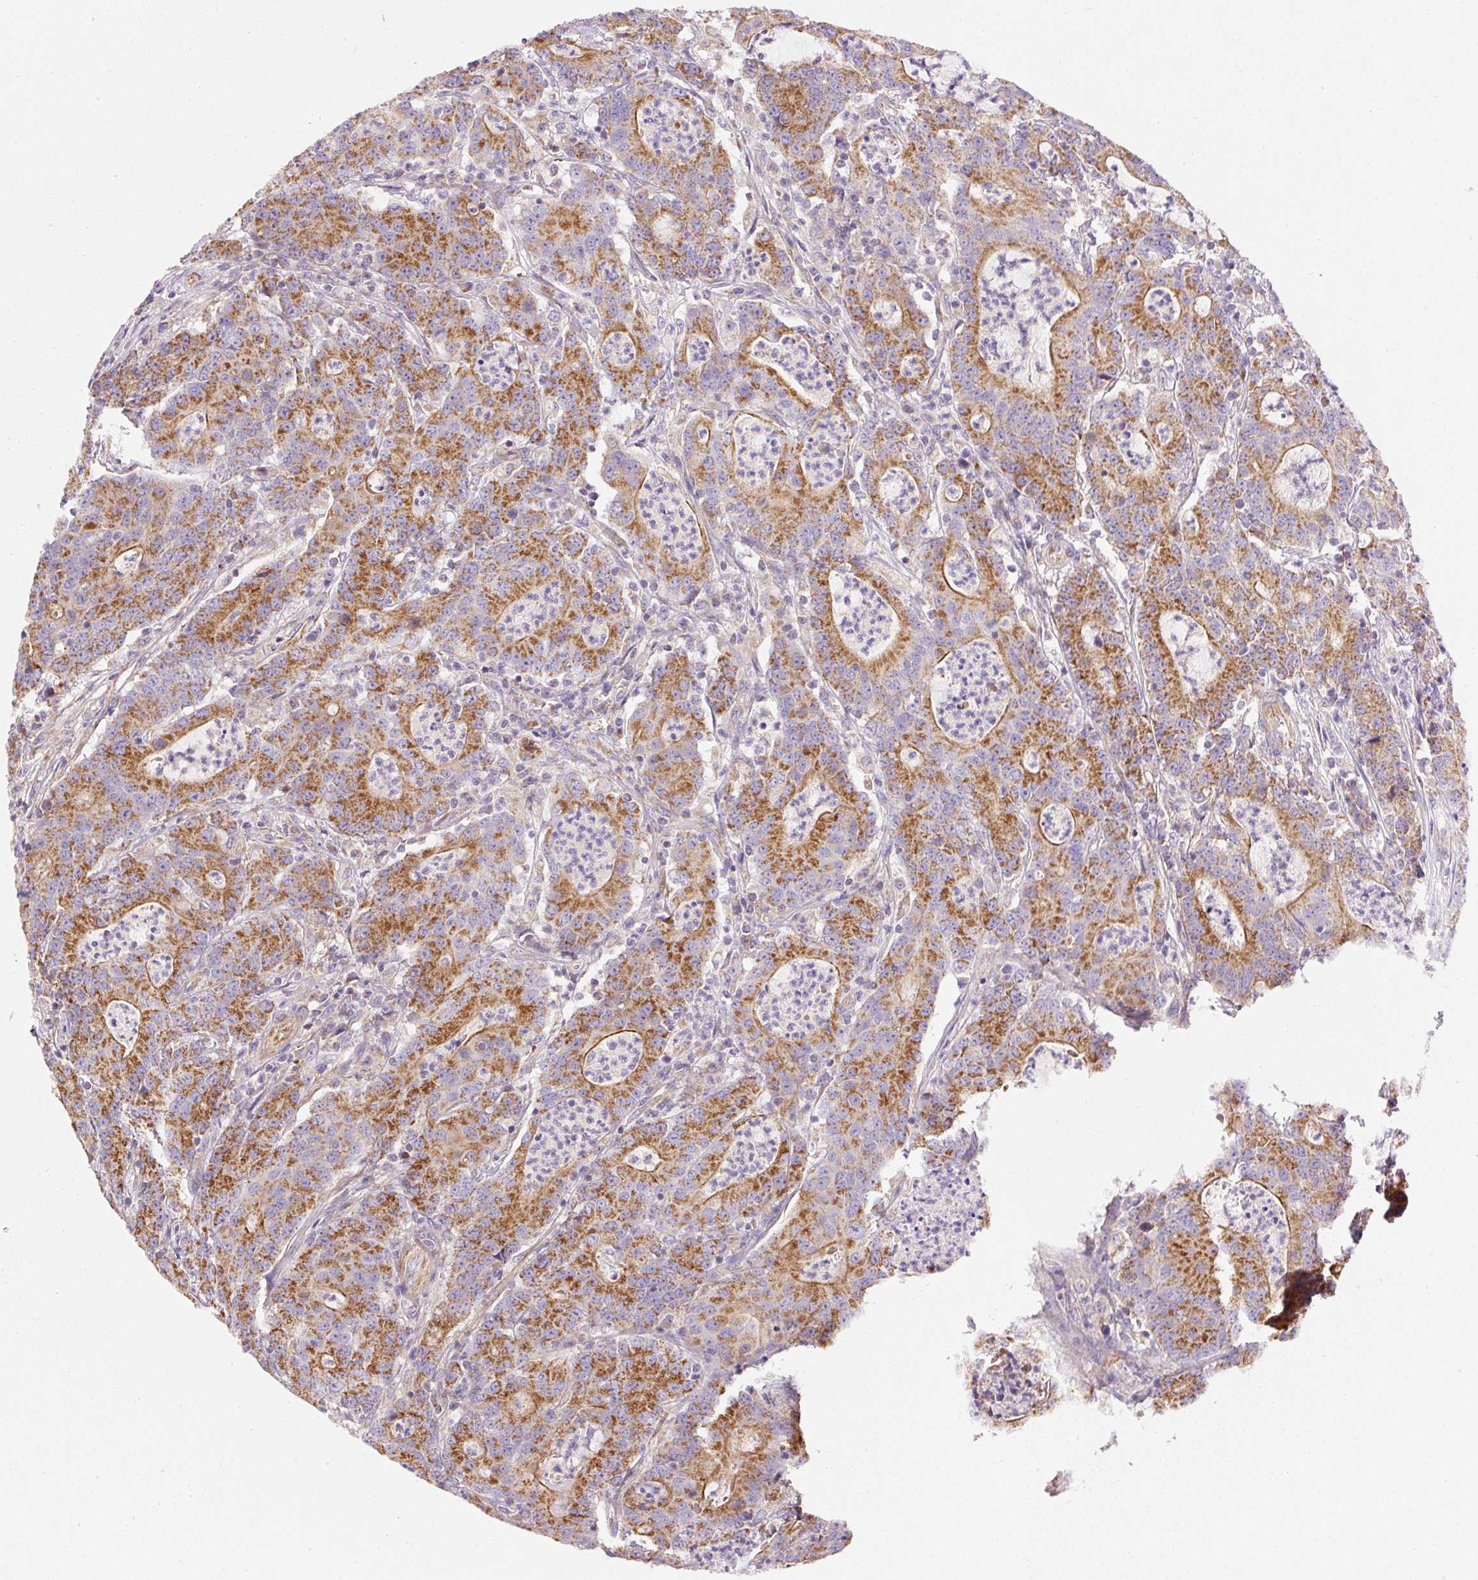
{"staining": {"intensity": "moderate", "quantity": ">75%", "location": "cytoplasmic/membranous"}, "tissue": "colorectal cancer", "cell_type": "Tumor cells", "image_type": "cancer", "snomed": [{"axis": "morphology", "description": "Adenocarcinoma, NOS"}, {"axis": "topography", "description": "Colon"}], "caption": "Immunohistochemistry (IHC) histopathology image of human adenocarcinoma (colorectal) stained for a protein (brown), which displays medium levels of moderate cytoplasmic/membranous staining in approximately >75% of tumor cells.", "gene": "NDUFAF2", "patient": {"sex": "male", "age": 83}}